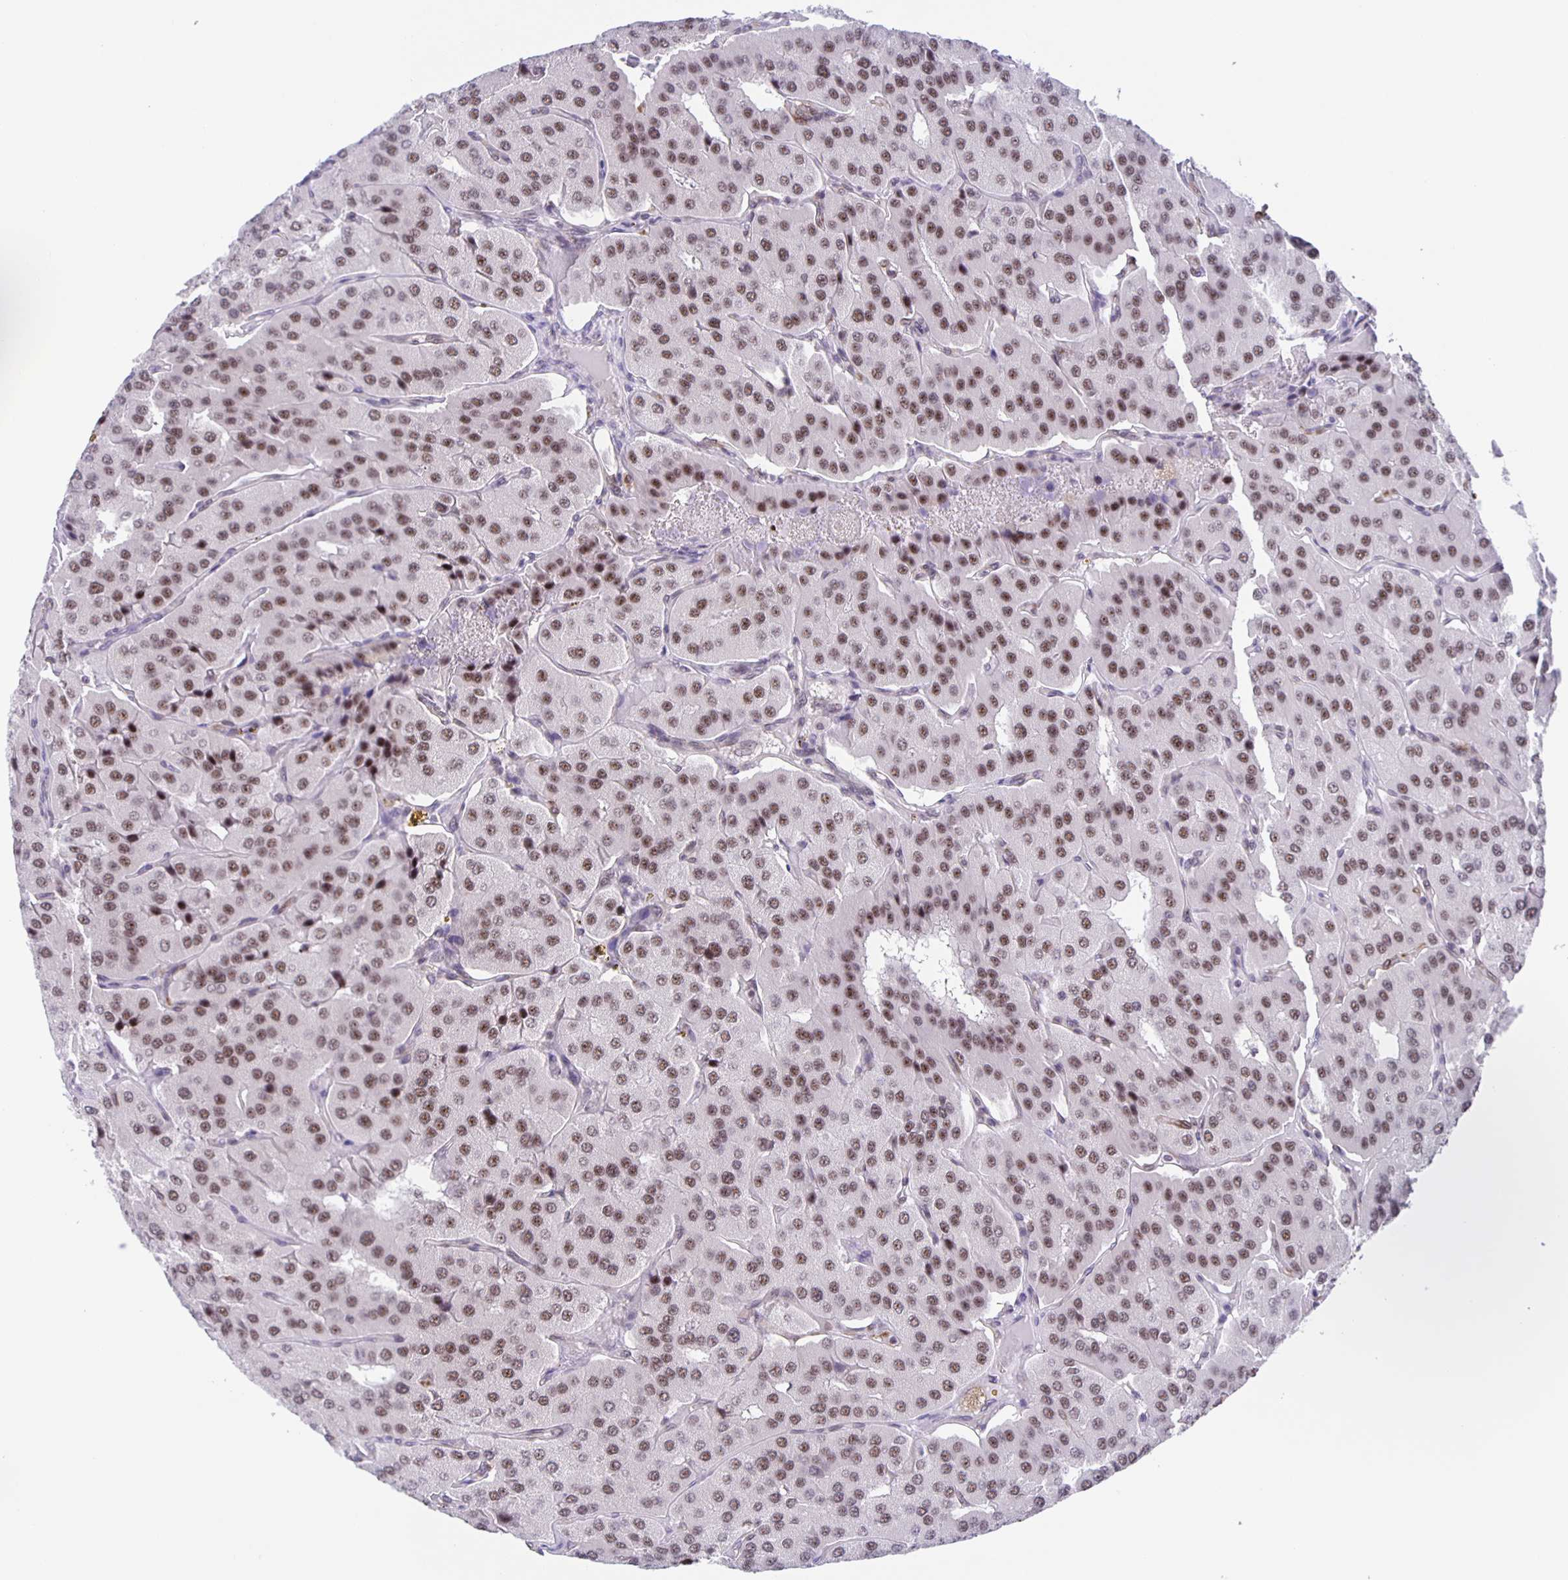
{"staining": {"intensity": "moderate", "quantity": ">75%", "location": "nuclear"}, "tissue": "parathyroid gland", "cell_type": "Glandular cells", "image_type": "normal", "snomed": [{"axis": "morphology", "description": "Normal tissue, NOS"}, {"axis": "morphology", "description": "Adenoma, NOS"}, {"axis": "topography", "description": "Parathyroid gland"}], "caption": "DAB immunohistochemical staining of benign human parathyroid gland shows moderate nuclear protein expression in approximately >75% of glandular cells.", "gene": "ZRANB2", "patient": {"sex": "female", "age": 86}}